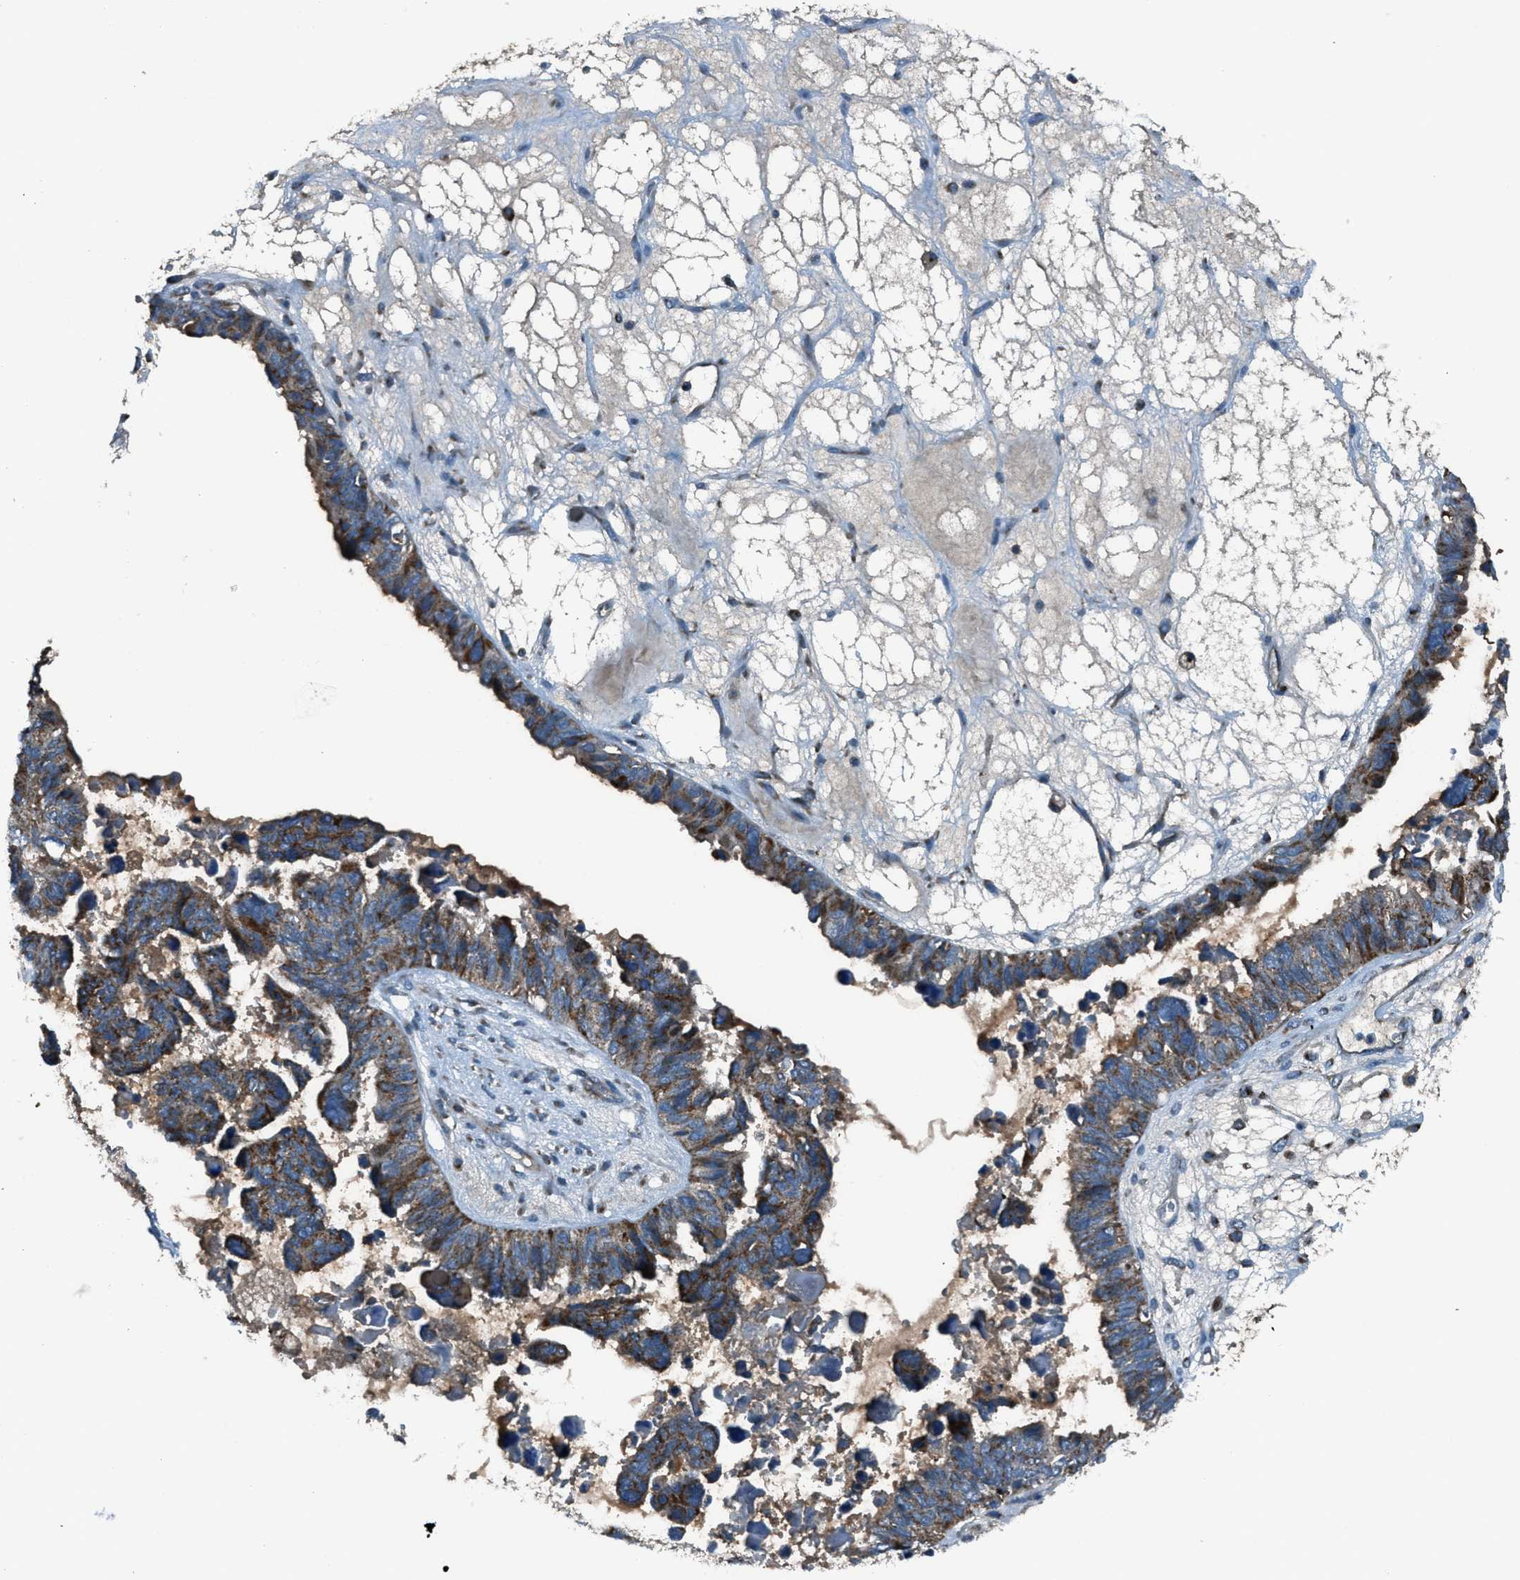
{"staining": {"intensity": "strong", "quantity": ">75%", "location": "cytoplasmic/membranous"}, "tissue": "ovarian cancer", "cell_type": "Tumor cells", "image_type": "cancer", "snomed": [{"axis": "morphology", "description": "Cystadenocarcinoma, serous, NOS"}, {"axis": "topography", "description": "Ovary"}], "caption": "Protein analysis of serous cystadenocarcinoma (ovarian) tissue shows strong cytoplasmic/membranous expression in about >75% of tumor cells.", "gene": "BCKDK", "patient": {"sex": "female", "age": 79}}